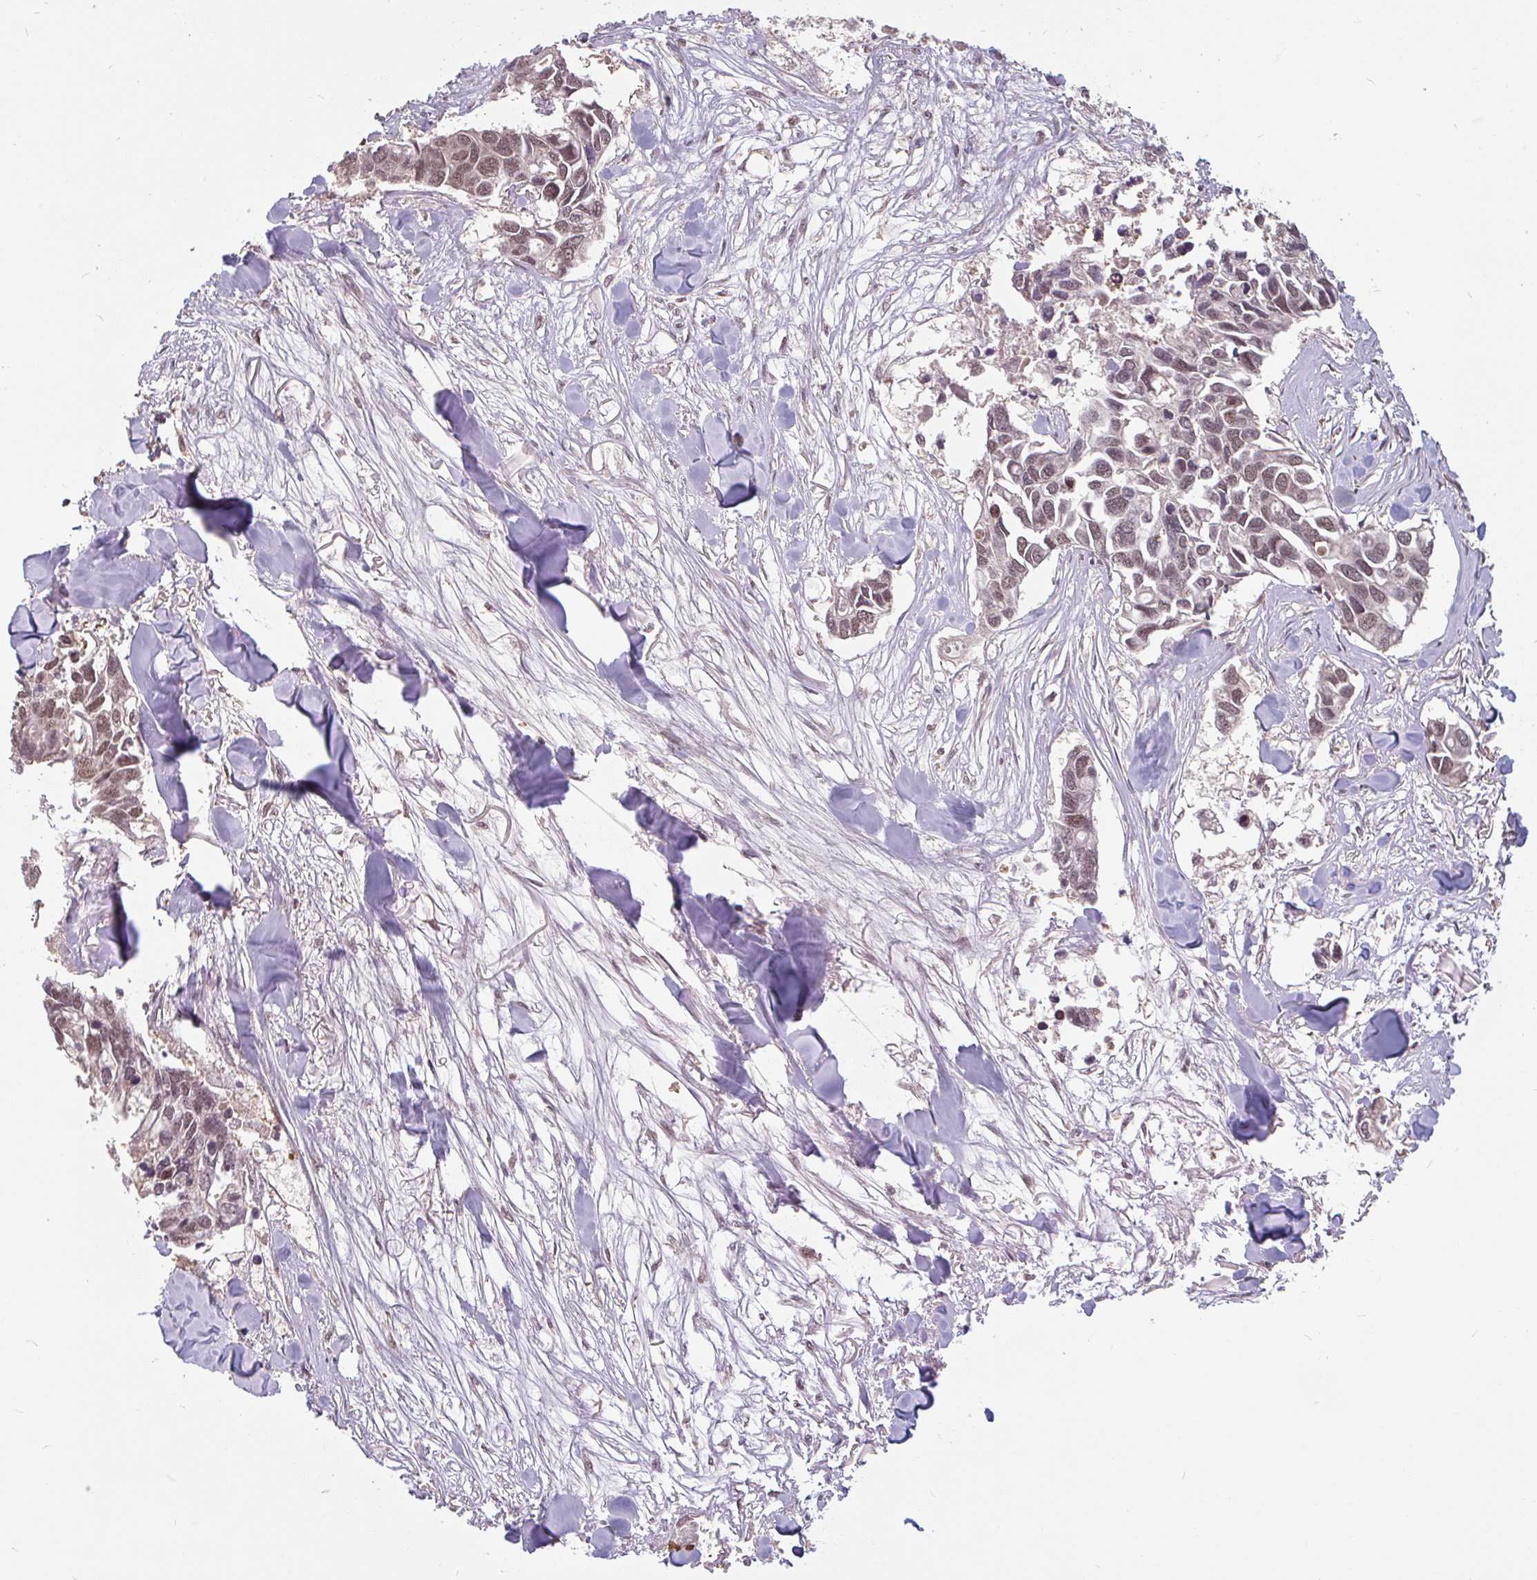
{"staining": {"intensity": "moderate", "quantity": ">75%", "location": "nuclear"}, "tissue": "breast cancer", "cell_type": "Tumor cells", "image_type": "cancer", "snomed": [{"axis": "morphology", "description": "Duct carcinoma"}, {"axis": "topography", "description": "Breast"}], "caption": "Immunohistochemistry photomicrograph of neoplastic tissue: breast cancer stained using immunohistochemistry displays medium levels of moderate protein expression localized specifically in the nuclear of tumor cells, appearing as a nuclear brown color.", "gene": "DR1", "patient": {"sex": "female", "age": 83}}